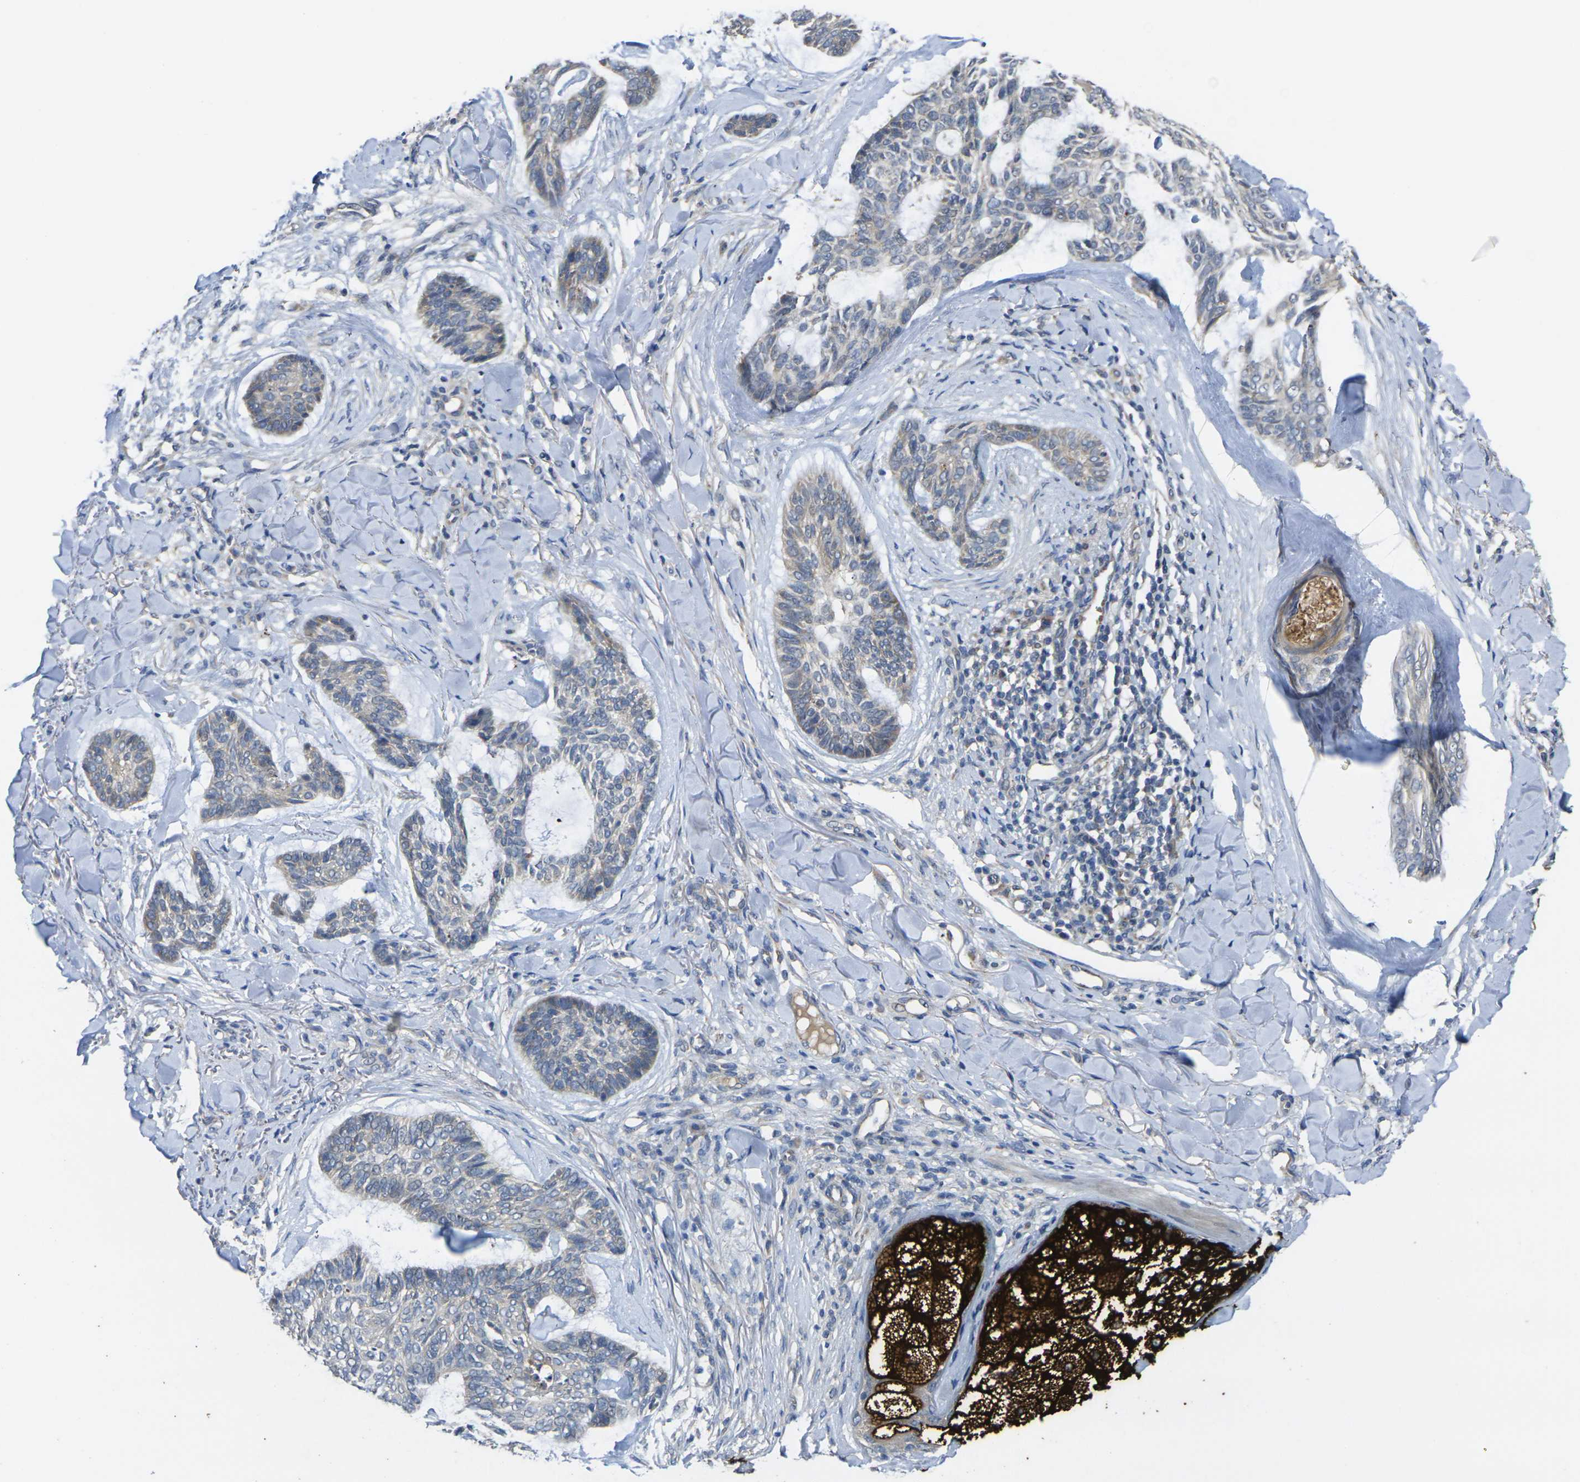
{"staining": {"intensity": "weak", "quantity": "<25%", "location": "cytoplasmic/membranous"}, "tissue": "skin cancer", "cell_type": "Tumor cells", "image_type": "cancer", "snomed": [{"axis": "morphology", "description": "Basal cell carcinoma"}, {"axis": "topography", "description": "Skin"}], "caption": "The histopathology image demonstrates no significant positivity in tumor cells of skin cancer.", "gene": "GNA12", "patient": {"sex": "male", "age": 43}}